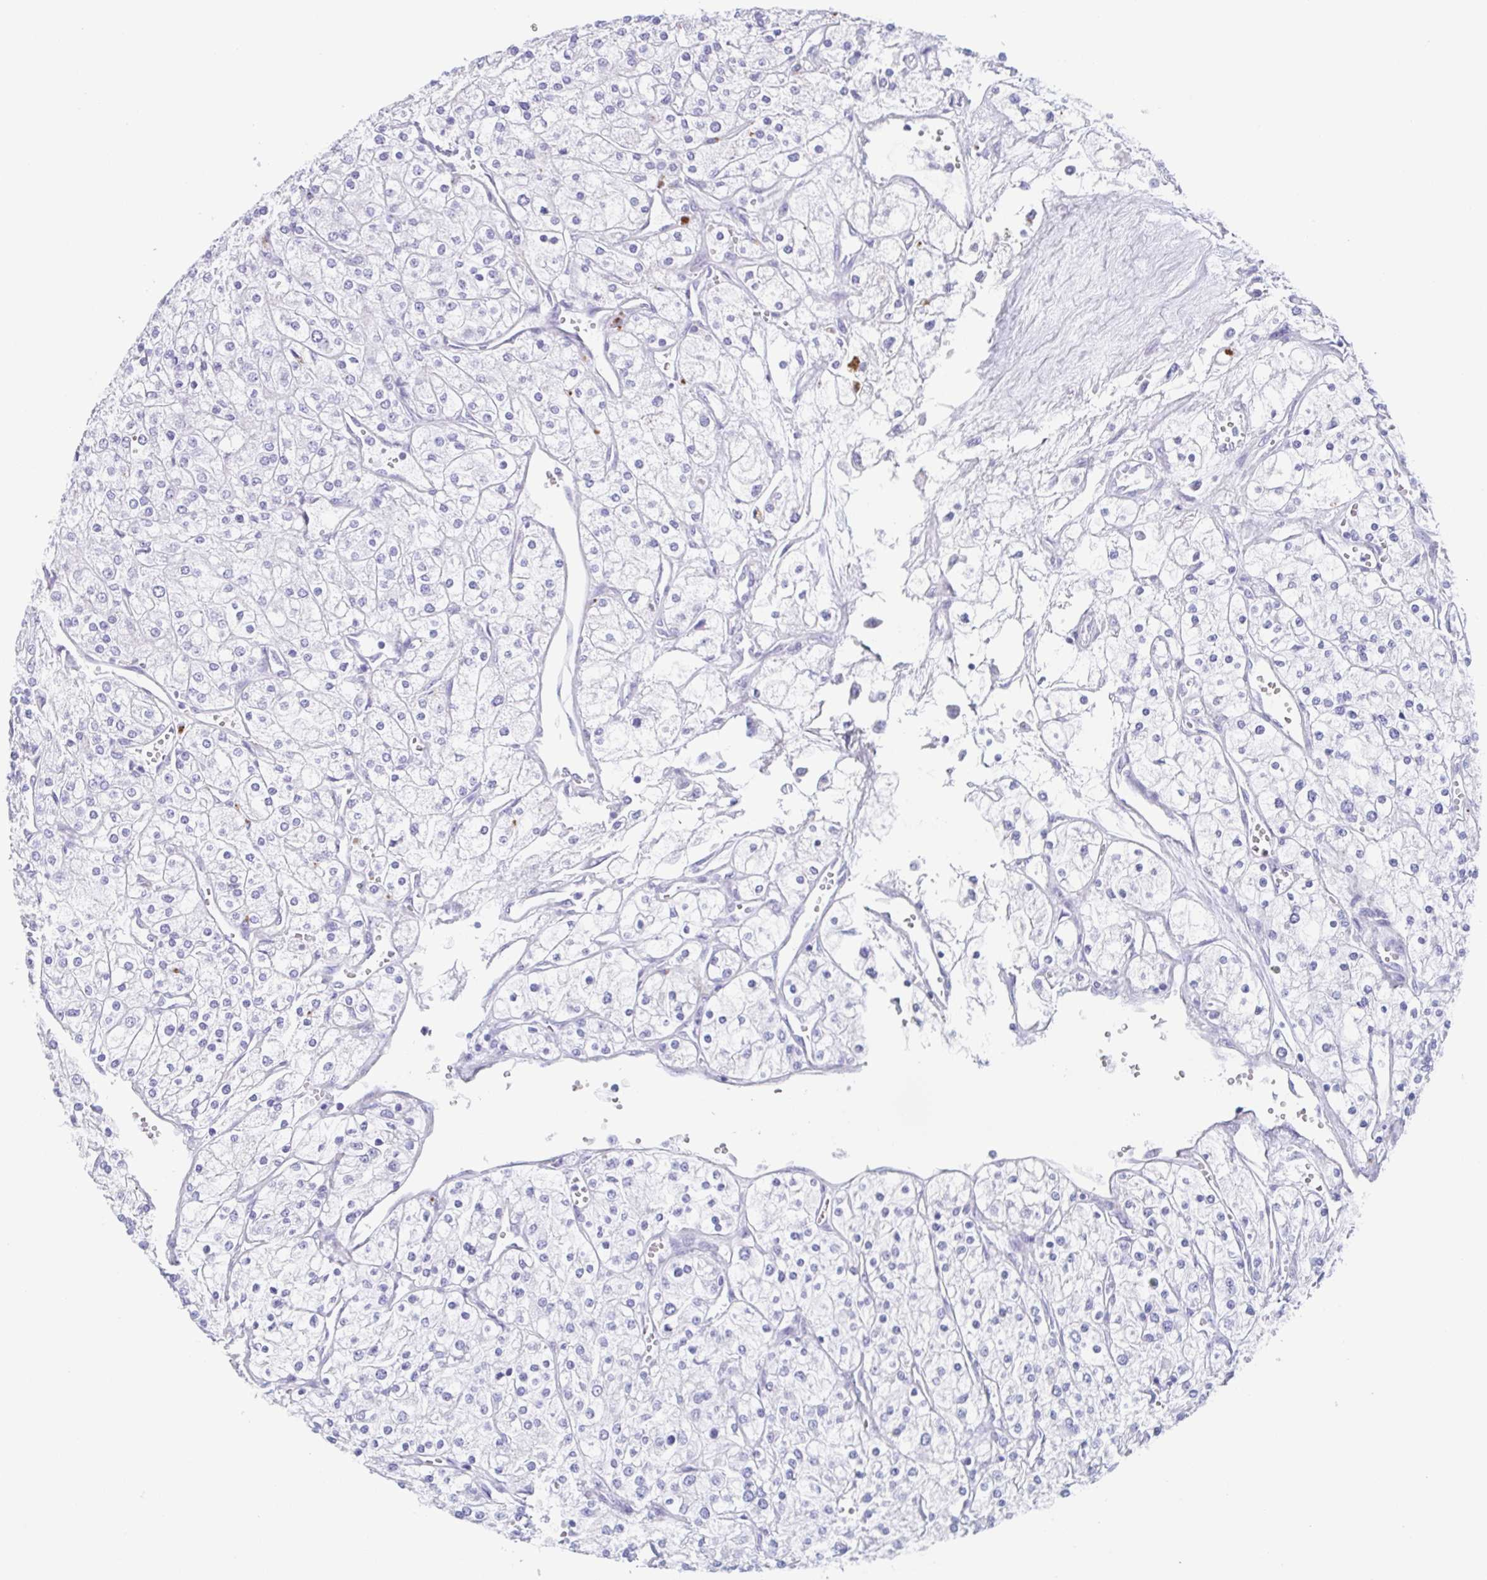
{"staining": {"intensity": "negative", "quantity": "none", "location": "none"}, "tissue": "renal cancer", "cell_type": "Tumor cells", "image_type": "cancer", "snomed": [{"axis": "morphology", "description": "Adenocarcinoma, NOS"}, {"axis": "topography", "description": "Kidney"}], "caption": "Immunohistochemistry of renal cancer exhibits no staining in tumor cells. (Brightfield microscopy of DAB immunohistochemistry (IHC) at high magnification).", "gene": "TAGLN3", "patient": {"sex": "male", "age": 80}}